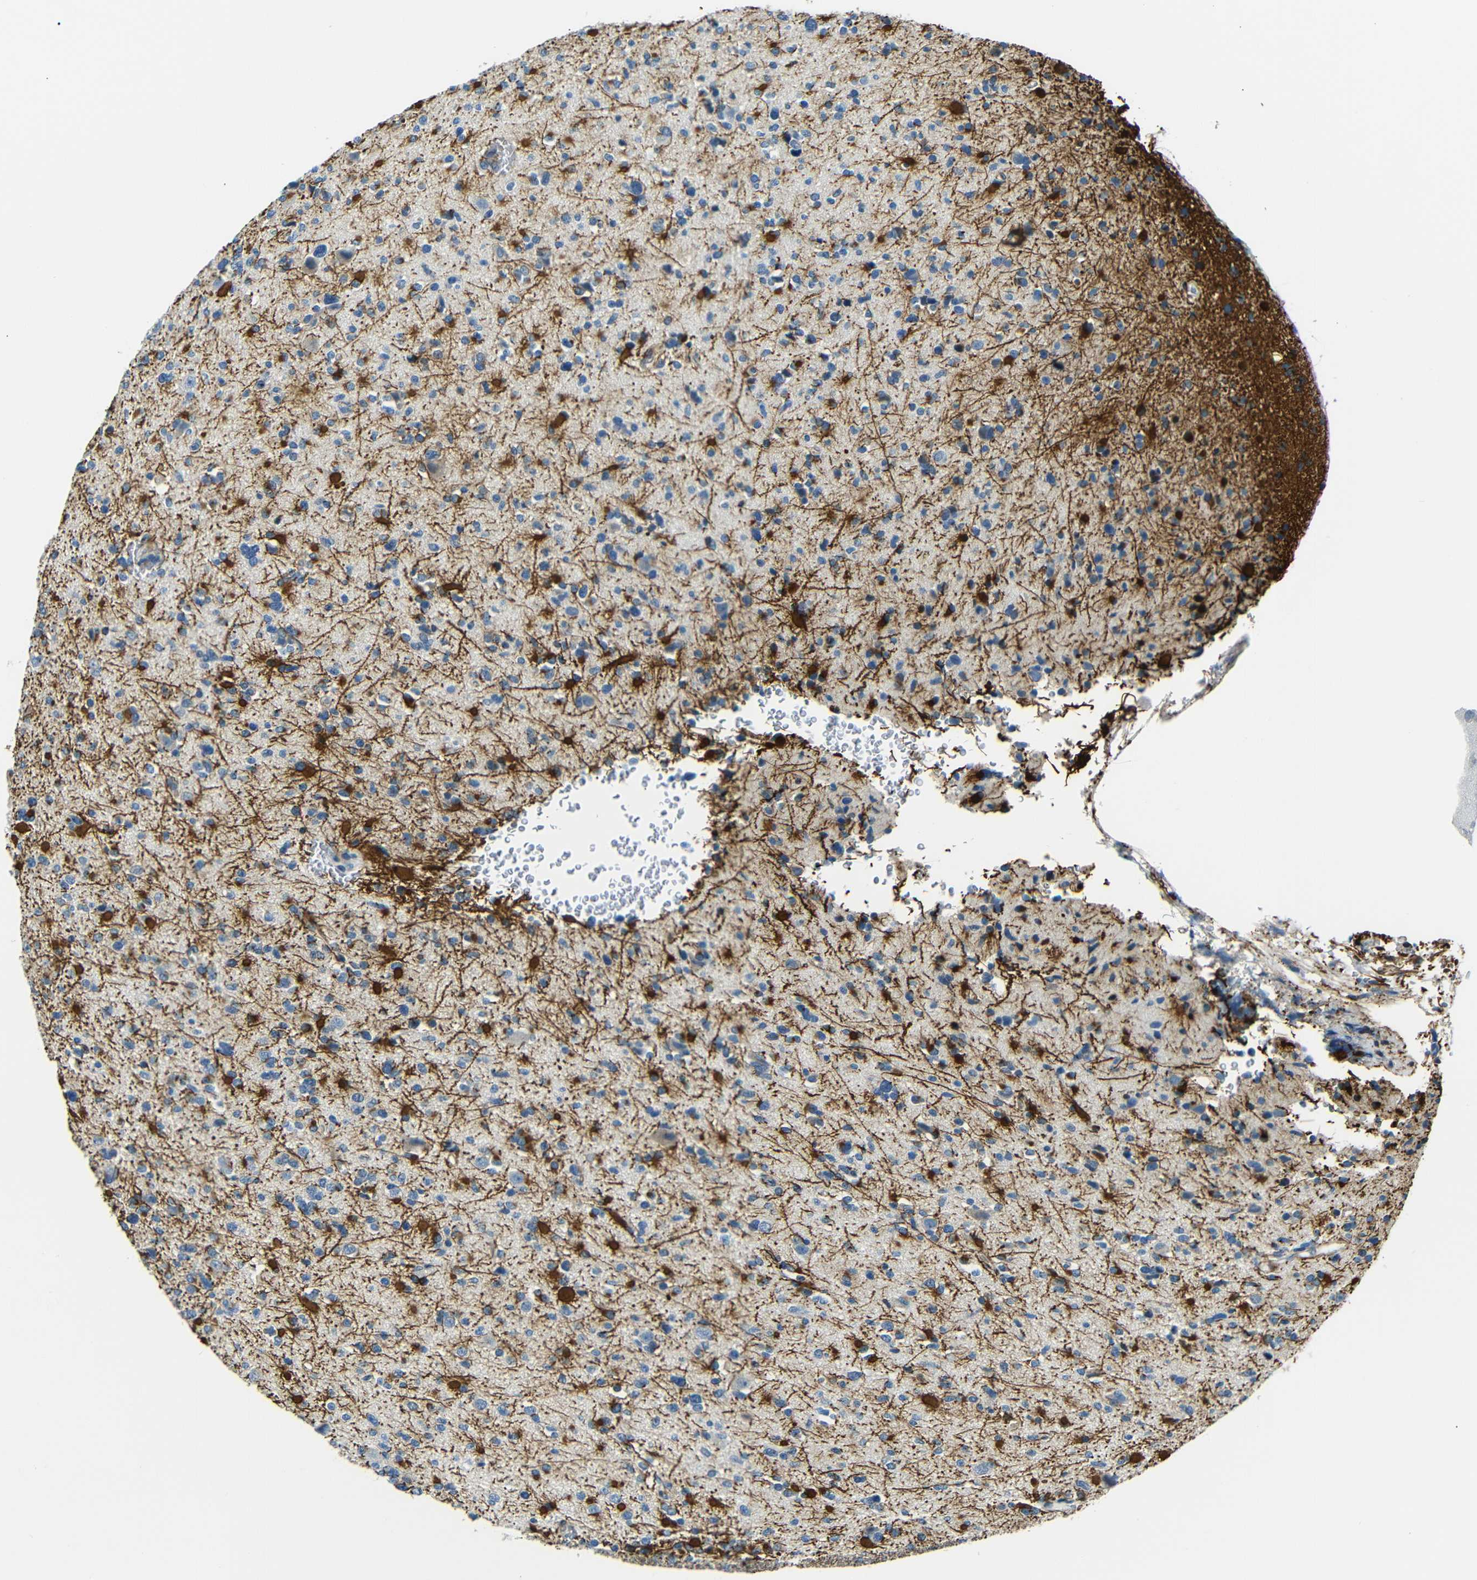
{"staining": {"intensity": "weak", "quantity": "<25%", "location": "cytoplasmic/membranous"}, "tissue": "glioma", "cell_type": "Tumor cells", "image_type": "cancer", "snomed": [{"axis": "morphology", "description": "Glioma, malignant, Low grade"}, {"axis": "topography", "description": "Brain"}], "caption": "This is an immunohistochemistry histopathology image of glioma. There is no expression in tumor cells.", "gene": "TAFA1", "patient": {"sex": "female", "age": 22}}